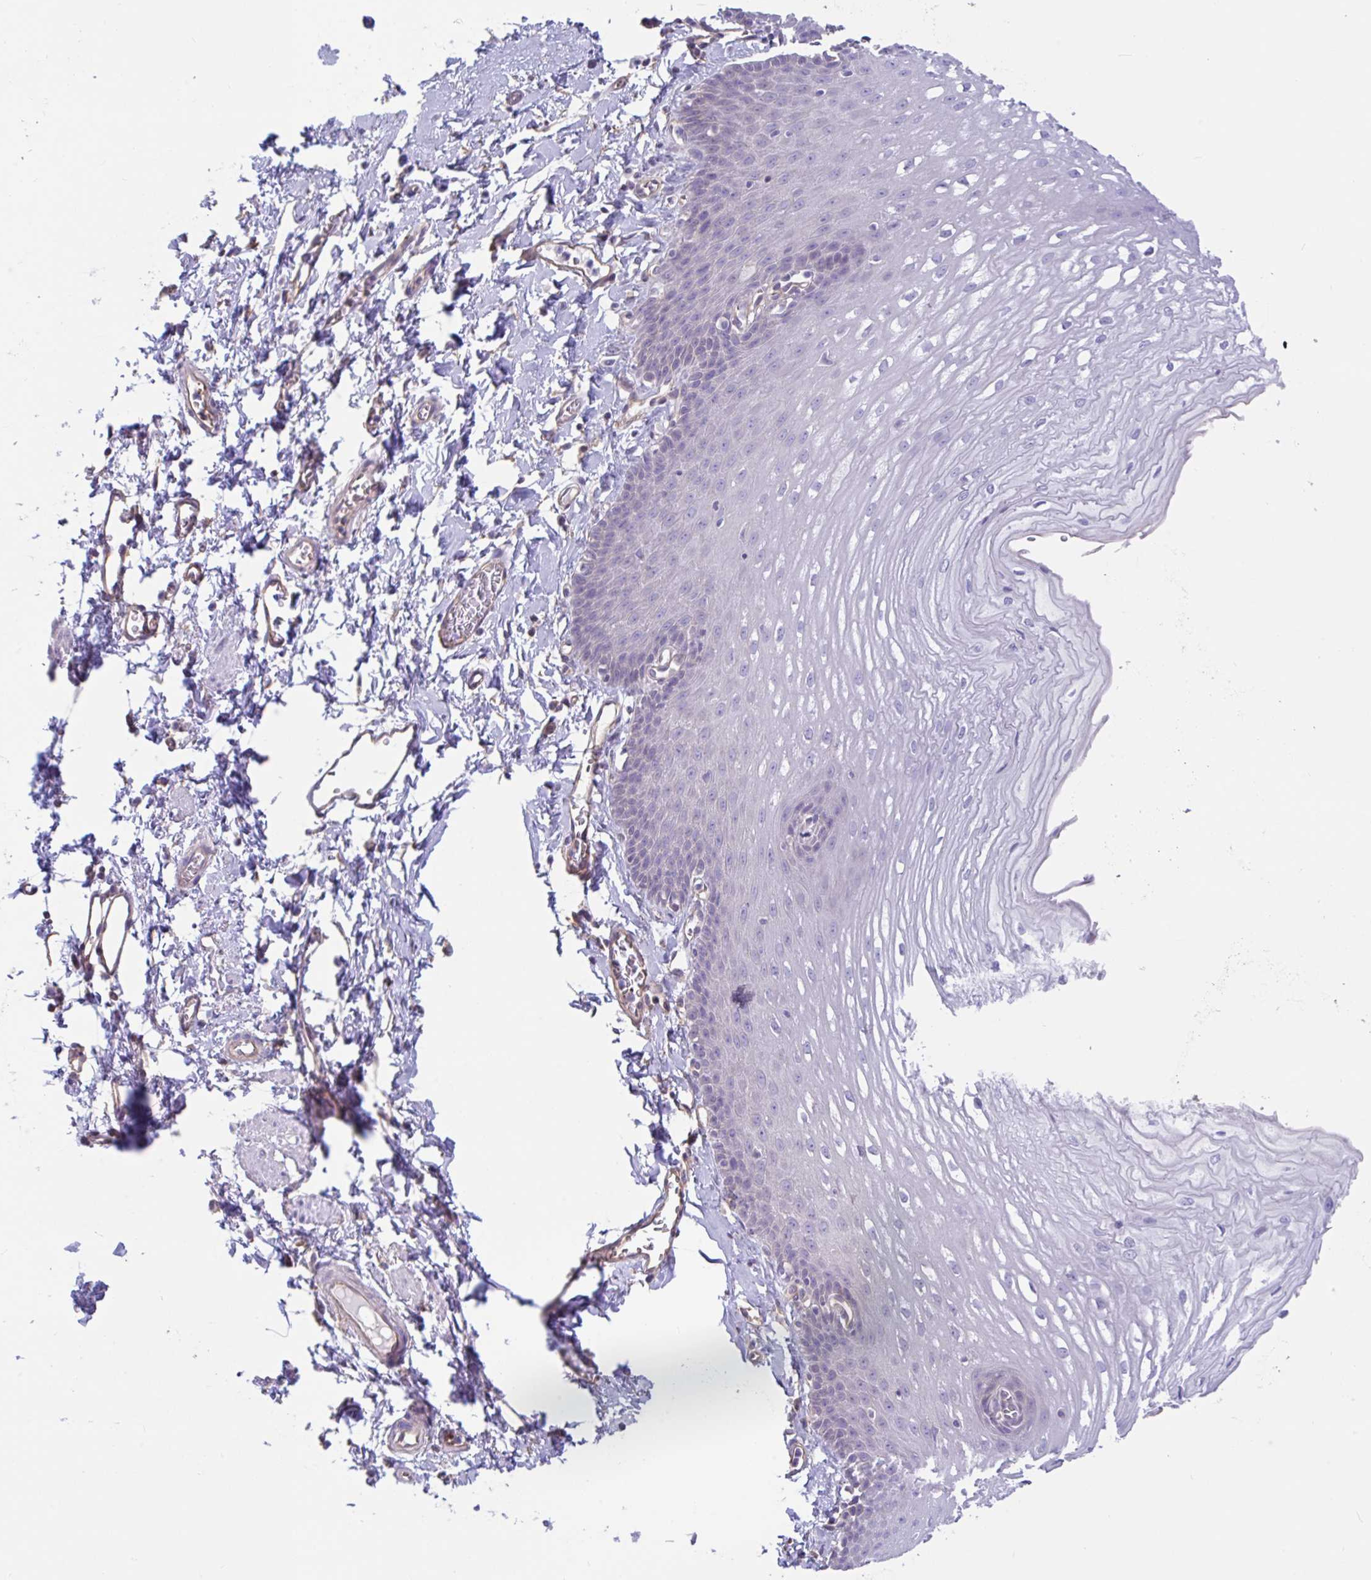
{"staining": {"intensity": "negative", "quantity": "none", "location": "none"}, "tissue": "esophagus", "cell_type": "Squamous epithelial cells", "image_type": "normal", "snomed": [{"axis": "morphology", "description": "Normal tissue, NOS"}, {"axis": "topography", "description": "Esophagus"}], "caption": "Micrograph shows no significant protein staining in squamous epithelial cells of benign esophagus. (Stains: DAB IHC with hematoxylin counter stain, Microscopy: brightfield microscopy at high magnification).", "gene": "PLCD4", "patient": {"sex": "male", "age": 70}}